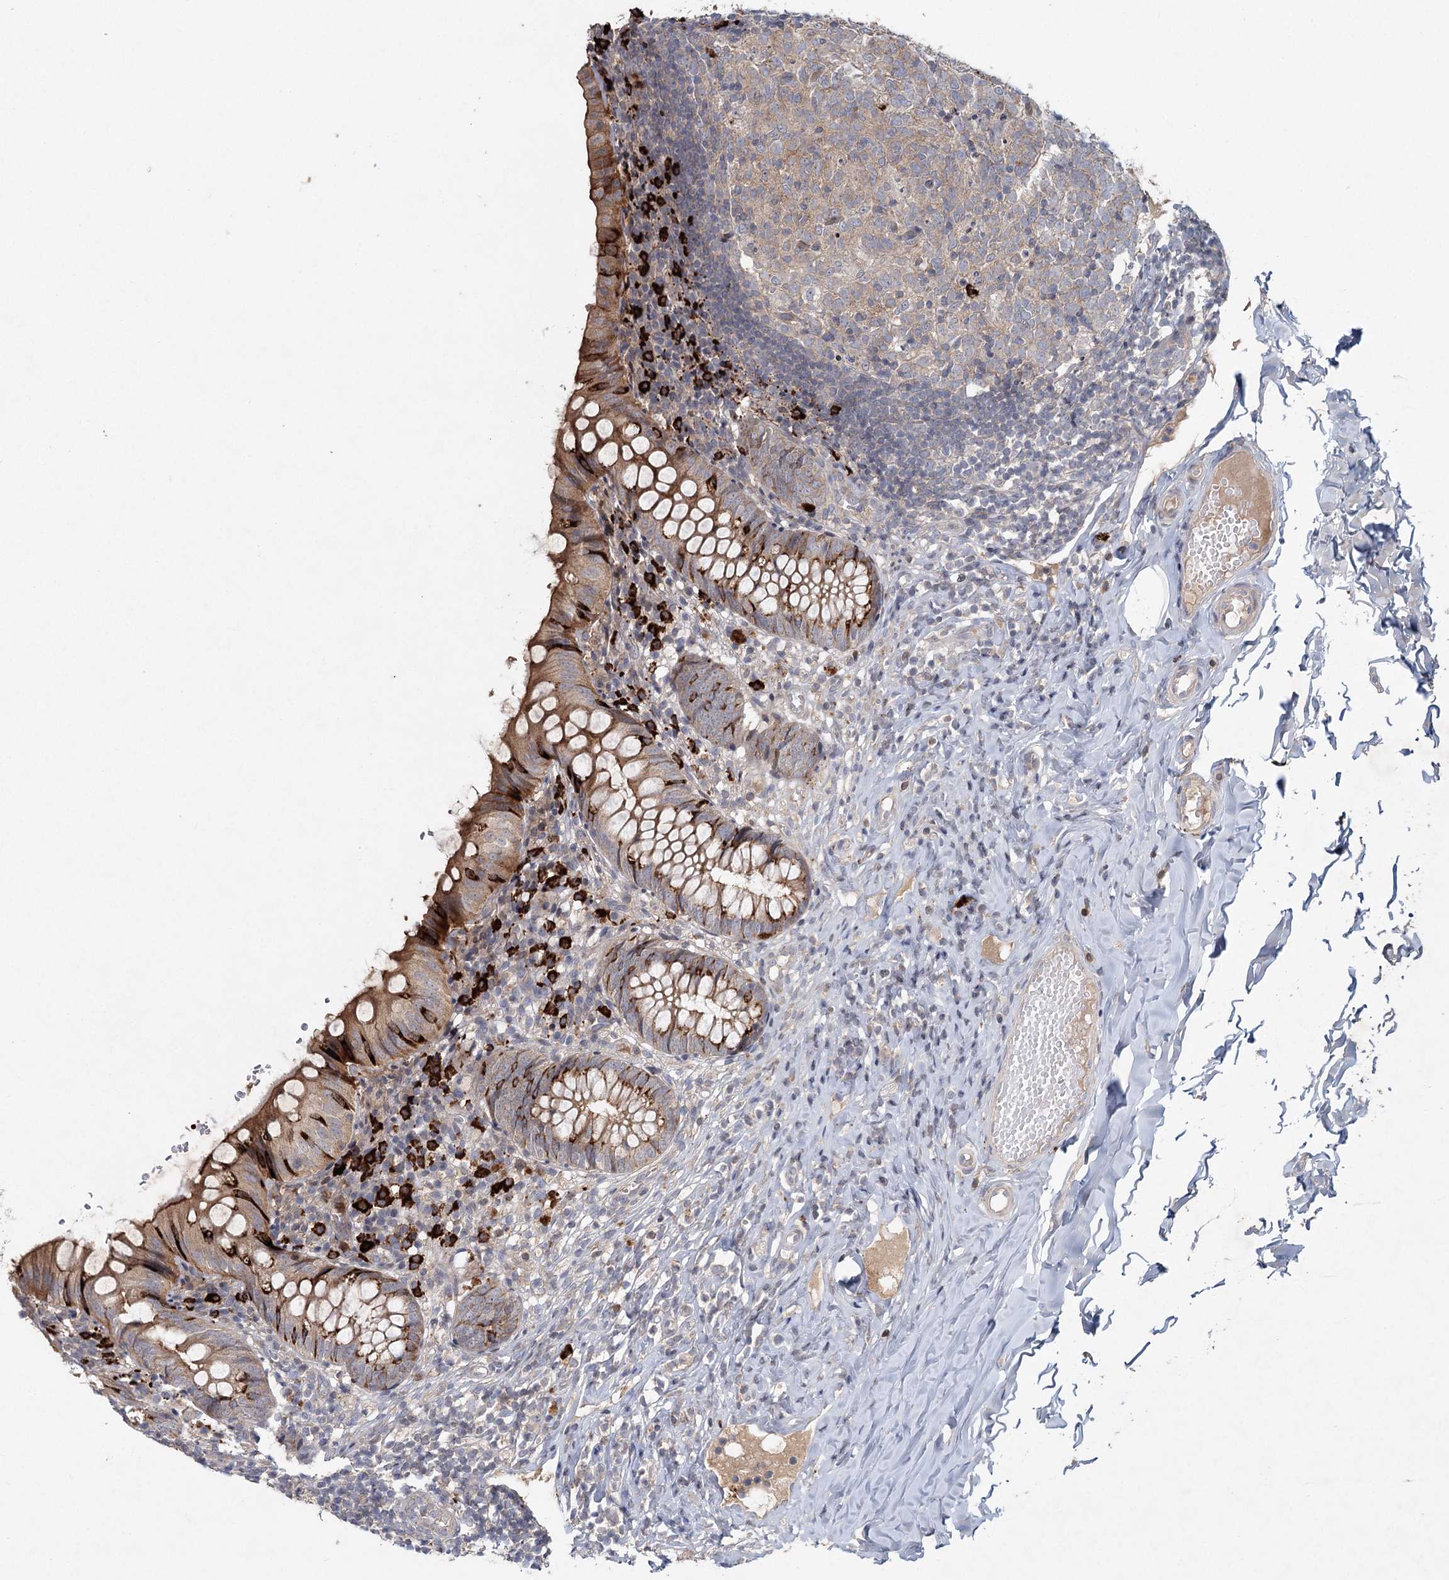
{"staining": {"intensity": "moderate", "quantity": ">75%", "location": "cytoplasmic/membranous"}, "tissue": "appendix", "cell_type": "Glandular cells", "image_type": "normal", "snomed": [{"axis": "morphology", "description": "Normal tissue, NOS"}, {"axis": "topography", "description": "Appendix"}], "caption": "Protein analysis of normal appendix reveals moderate cytoplasmic/membranous staining in approximately >75% of glandular cells. (DAB = brown stain, brightfield microscopy at high magnification).", "gene": "MAP3K13", "patient": {"sex": "male", "age": 8}}